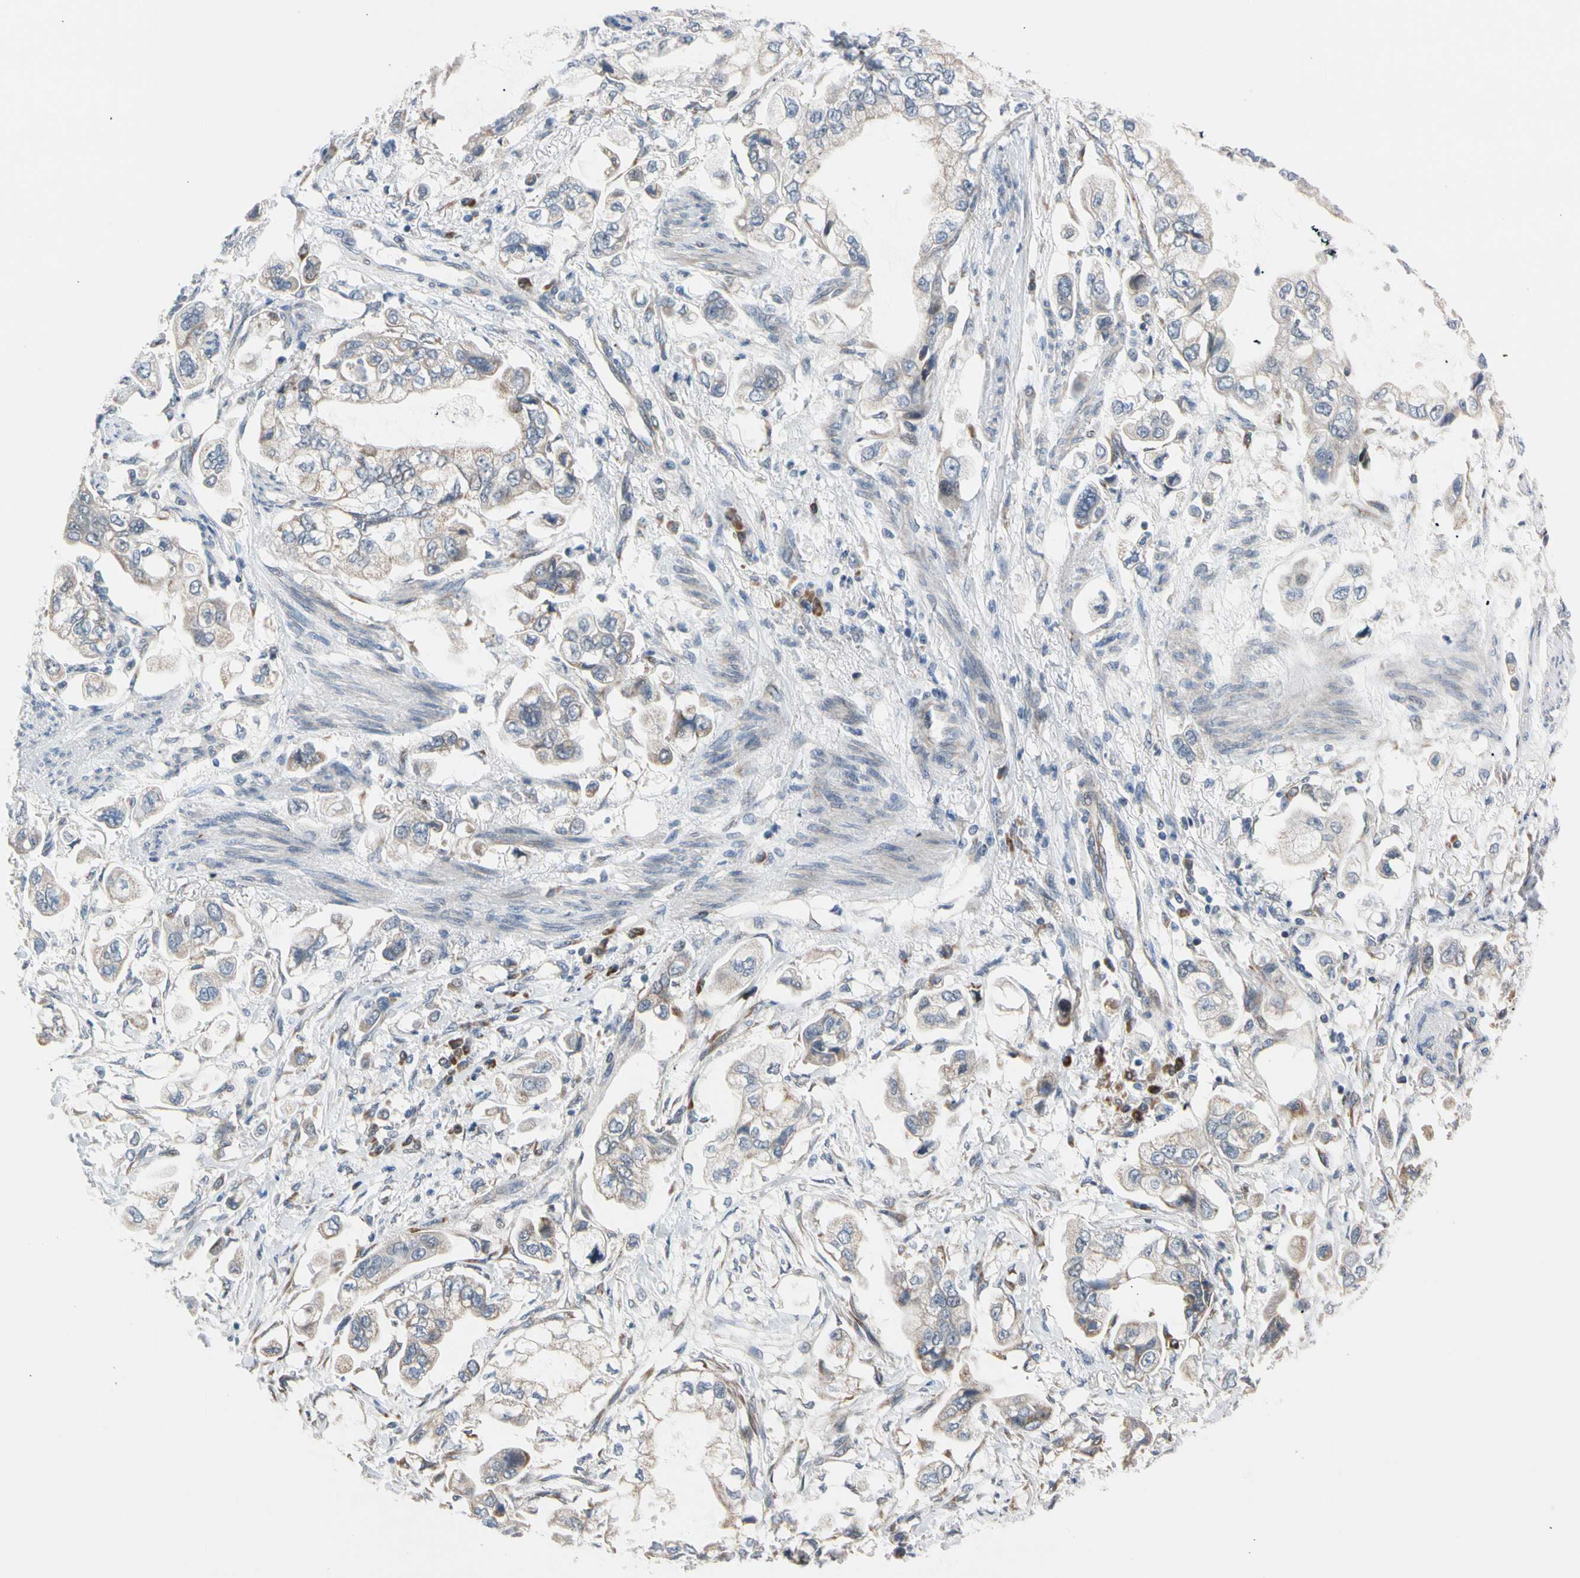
{"staining": {"intensity": "weak", "quantity": ">75%", "location": "cytoplasmic/membranous"}, "tissue": "stomach cancer", "cell_type": "Tumor cells", "image_type": "cancer", "snomed": [{"axis": "morphology", "description": "Adenocarcinoma, NOS"}, {"axis": "topography", "description": "Stomach"}], "caption": "DAB immunohistochemical staining of stomach adenocarcinoma demonstrates weak cytoplasmic/membranous protein expression in about >75% of tumor cells.", "gene": "MARK1", "patient": {"sex": "male", "age": 62}}